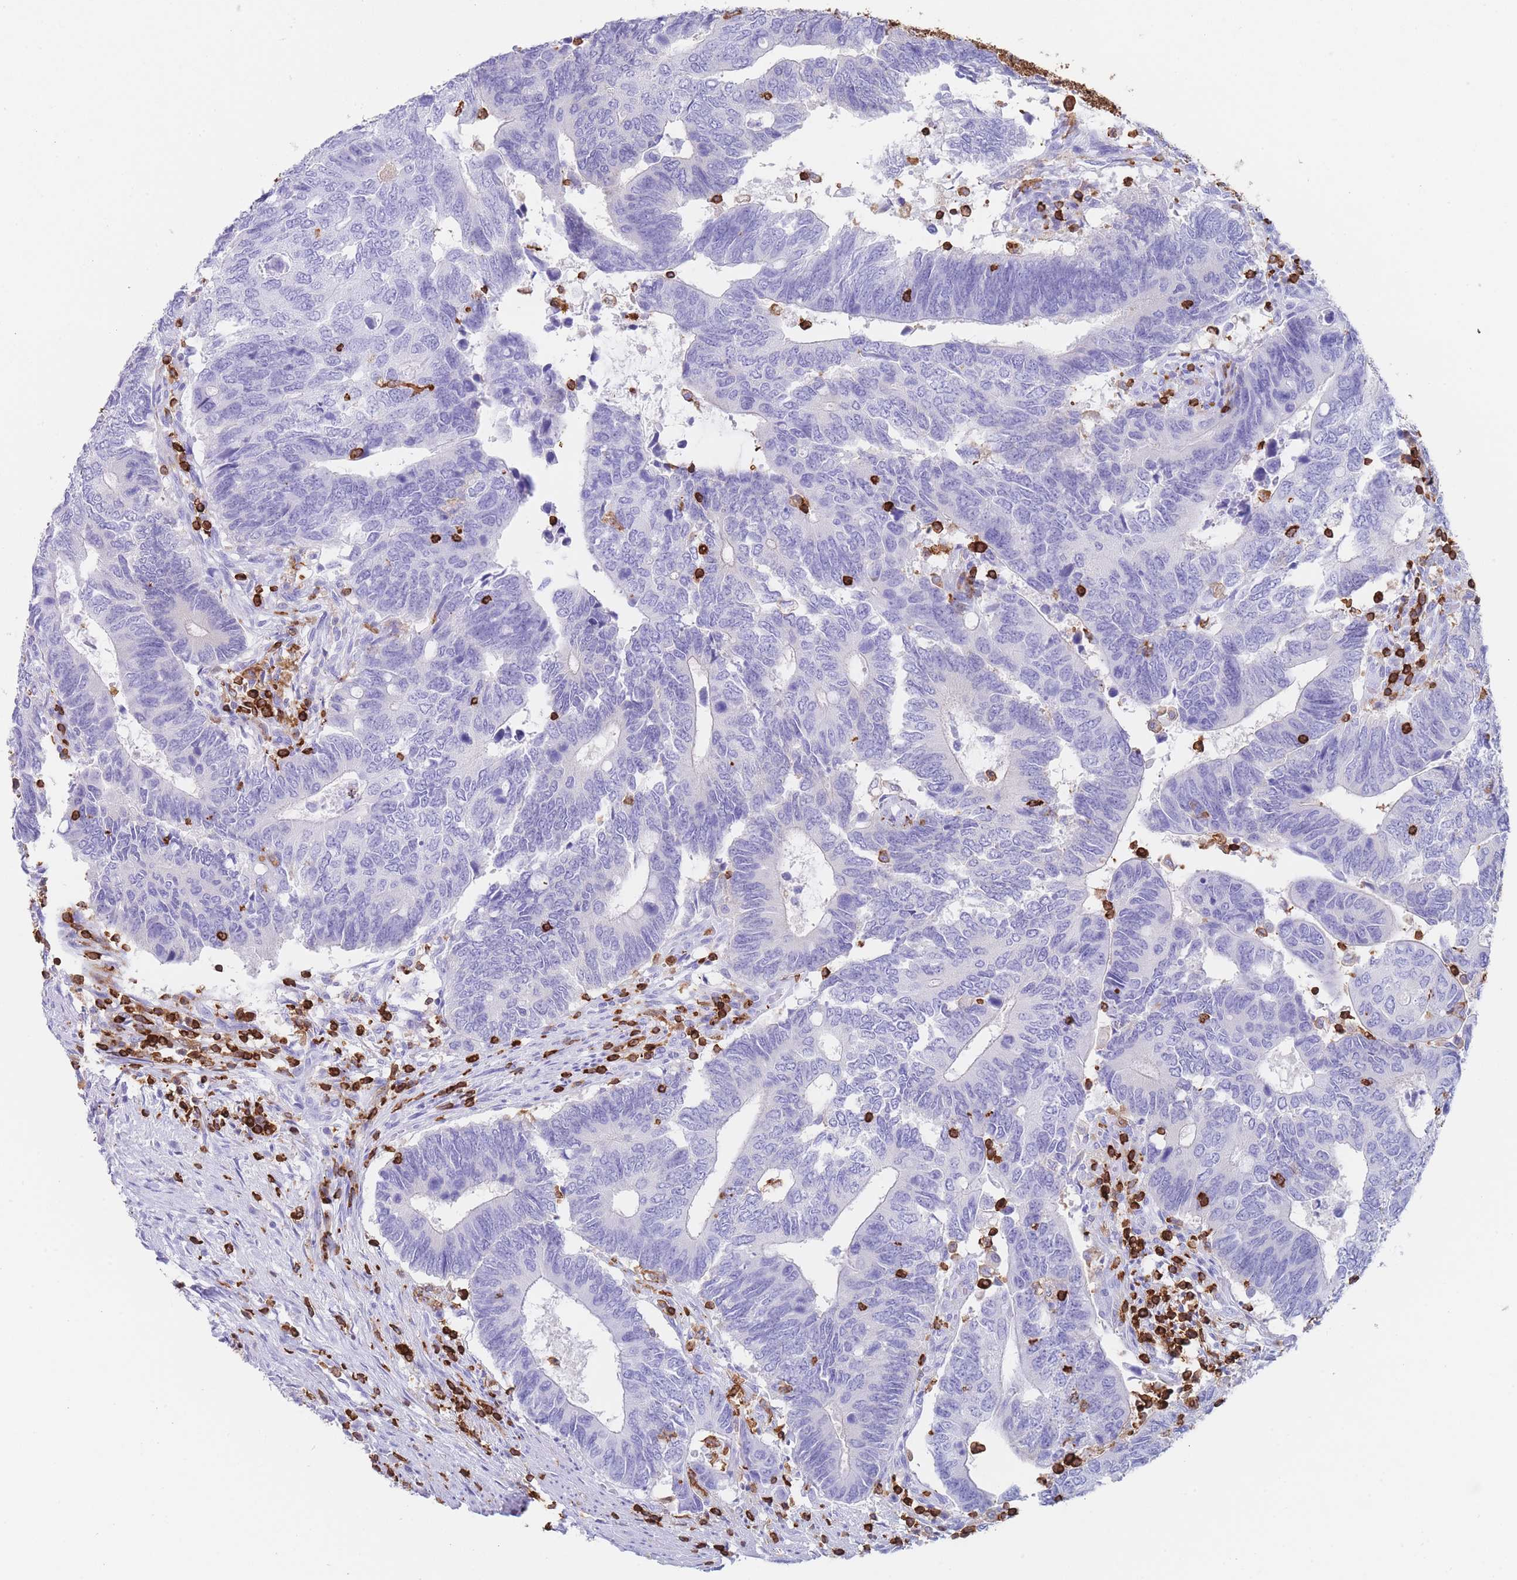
{"staining": {"intensity": "negative", "quantity": "none", "location": "none"}, "tissue": "colorectal cancer", "cell_type": "Tumor cells", "image_type": "cancer", "snomed": [{"axis": "morphology", "description": "Adenocarcinoma, NOS"}, {"axis": "topography", "description": "Colon"}], "caption": "An immunohistochemistry (IHC) photomicrograph of colorectal adenocarcinoma is shown. There is no staining in tumor cells of colorectal adenocarcinoma. (DAB (3,3'-diaminobenzidine) immunohistochemistry with hematoxylin counter stain).", "gene": "CORO1A", "patient": {"sex": "male", "age": 87}}